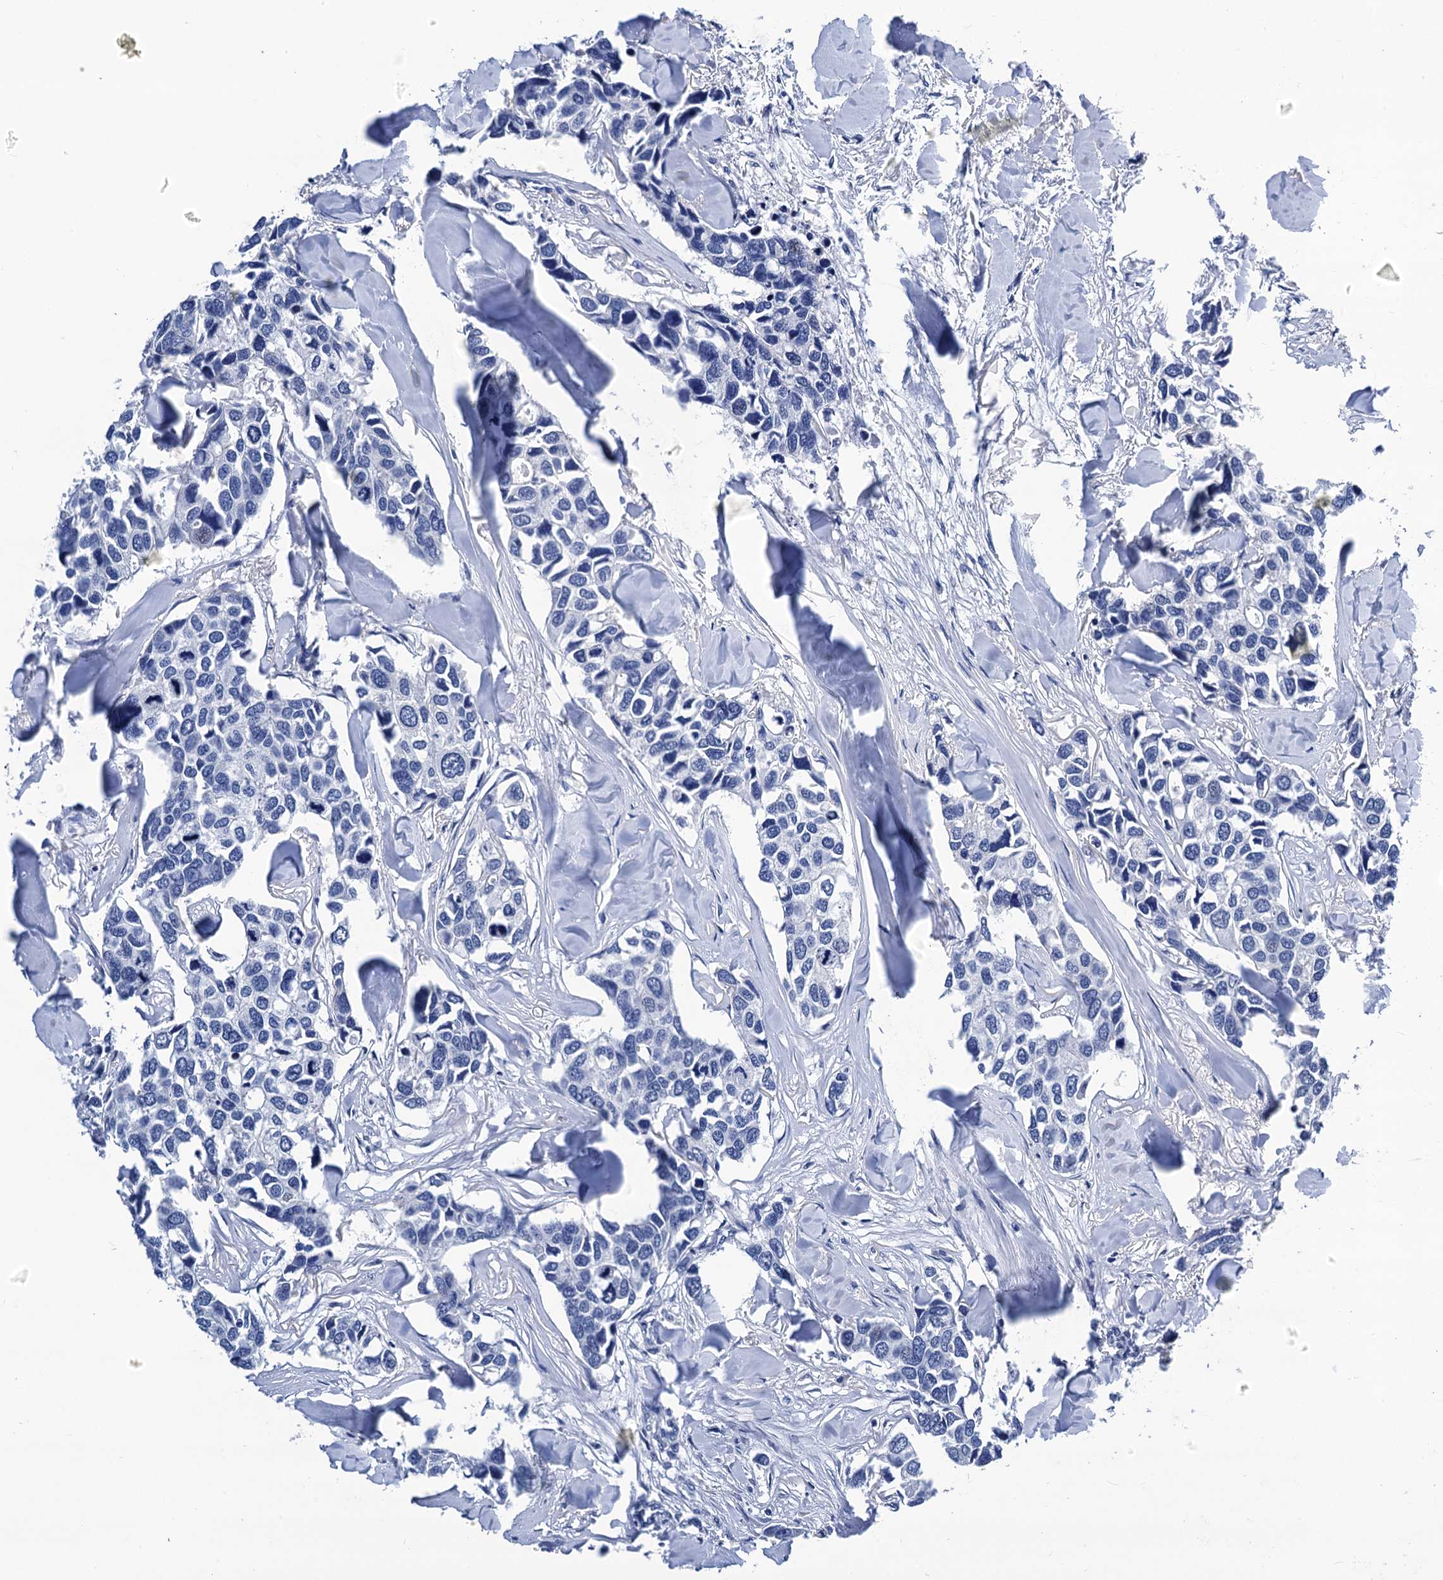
{"staining": {"intensity": "negative", "quantity": "none", "location": "none"}, "tissue": "breast cancer", "cell_type": "Tumor cells", "image_type": "cancer", "snomed": [{"axis": "morphology", "description": "Duct carcinoma"}, {"axis": "topography", "description": "Breast"}], "caption": "High power microscopy image of an IHC photomicrograph of breast intraductal carcinoma, revealing no significant expression in tumor cells.", "gene": "LRRC30", "patient": {"sex": "female", "age": 83}}